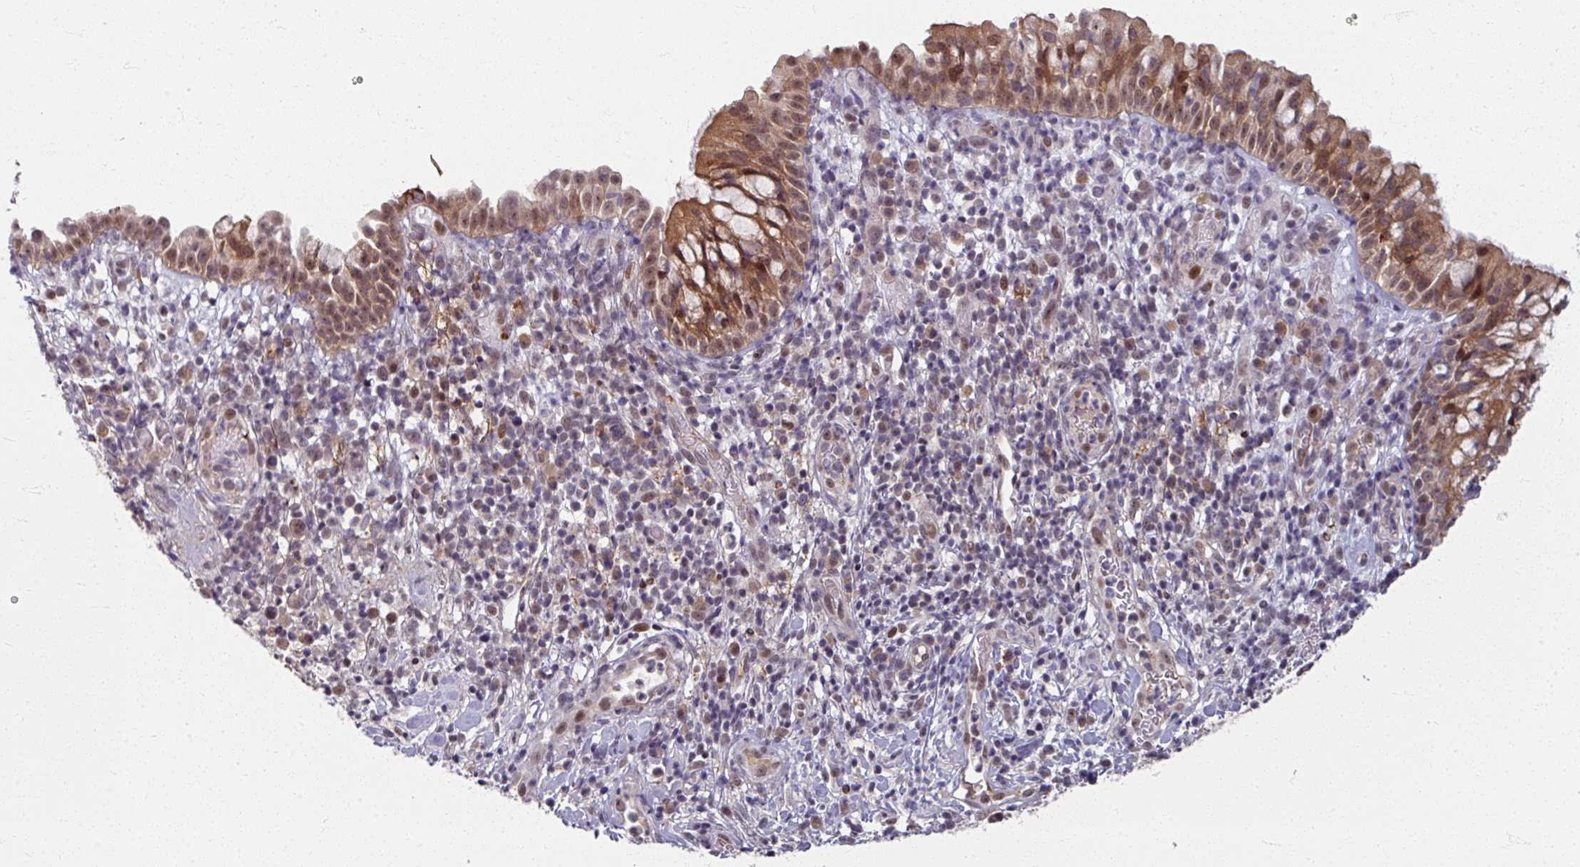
{"staining": {"intensity": "moderate", "quantity": ">75%", "location": "cytoplasmic/membranous,nuclear"}, "tissue": "nasopharynx", "cell_type": "Respiratory epithelial cells", "image_type": "normal", "snomed": [{"axis": "morphology", "description": "Normal tissue, NOS"}, {"axis": "topography", "description": "Nasopharynx"}], "caption": "IHC staining of normal nasopharynx, which demonstrates medium levels of moderate cytoplasmic/membranous,nuclear expression in approximately >75% of respiratory epithelial cells indicating moderate cytoplasmic/membranous,nuclear protein positivity. The staining was performed using DAB (brown) for protein detection and nuclei were counterstained in hematoxylin (blue).", "gene": "KLC3", "patient": {"sex": "male", "age": 65}}